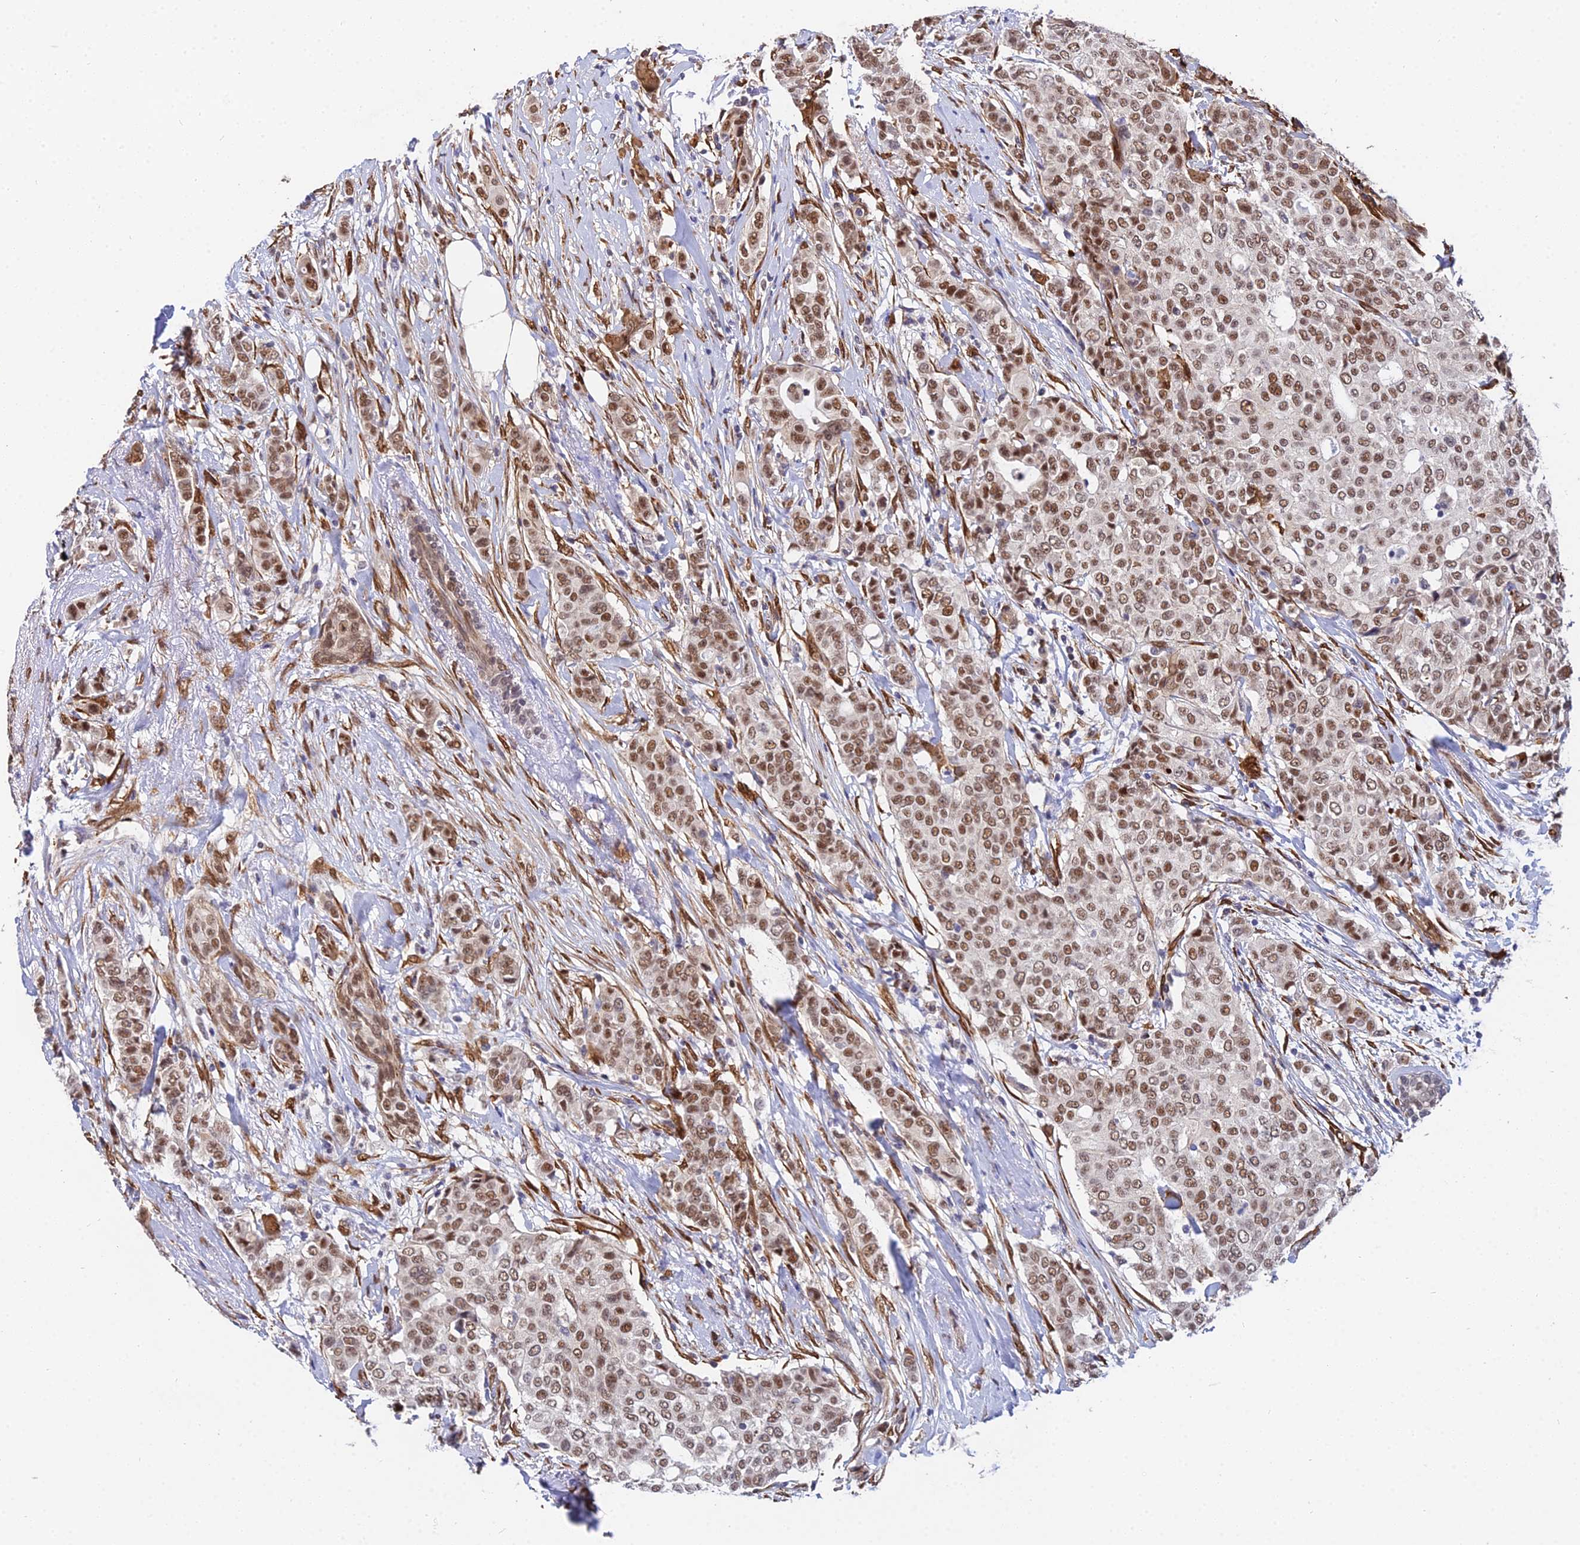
{"staining": {"intensity": "moderate", "quantity": ">75%", "location": "nuclear"}, "tissue": "breast cancer", "cell_type": "Tumor cells", "image_type": "cancer", "snomed": [{"axis": "morphology", "description": "Lobular carcinoma"}, {"axis": "topography", "description": "Breast"}], "caption": "A medium amount of moderate nuclear positivity is seen in about >75% of tumor cells in lobular carcinoma (breast) tissue. (DAB (3,3'-diaminobenzidine) = brown stain, brightfield microscopy at high magnification).", "gene": "BCL9", "patient": {"sex": "female", "age": 51}}